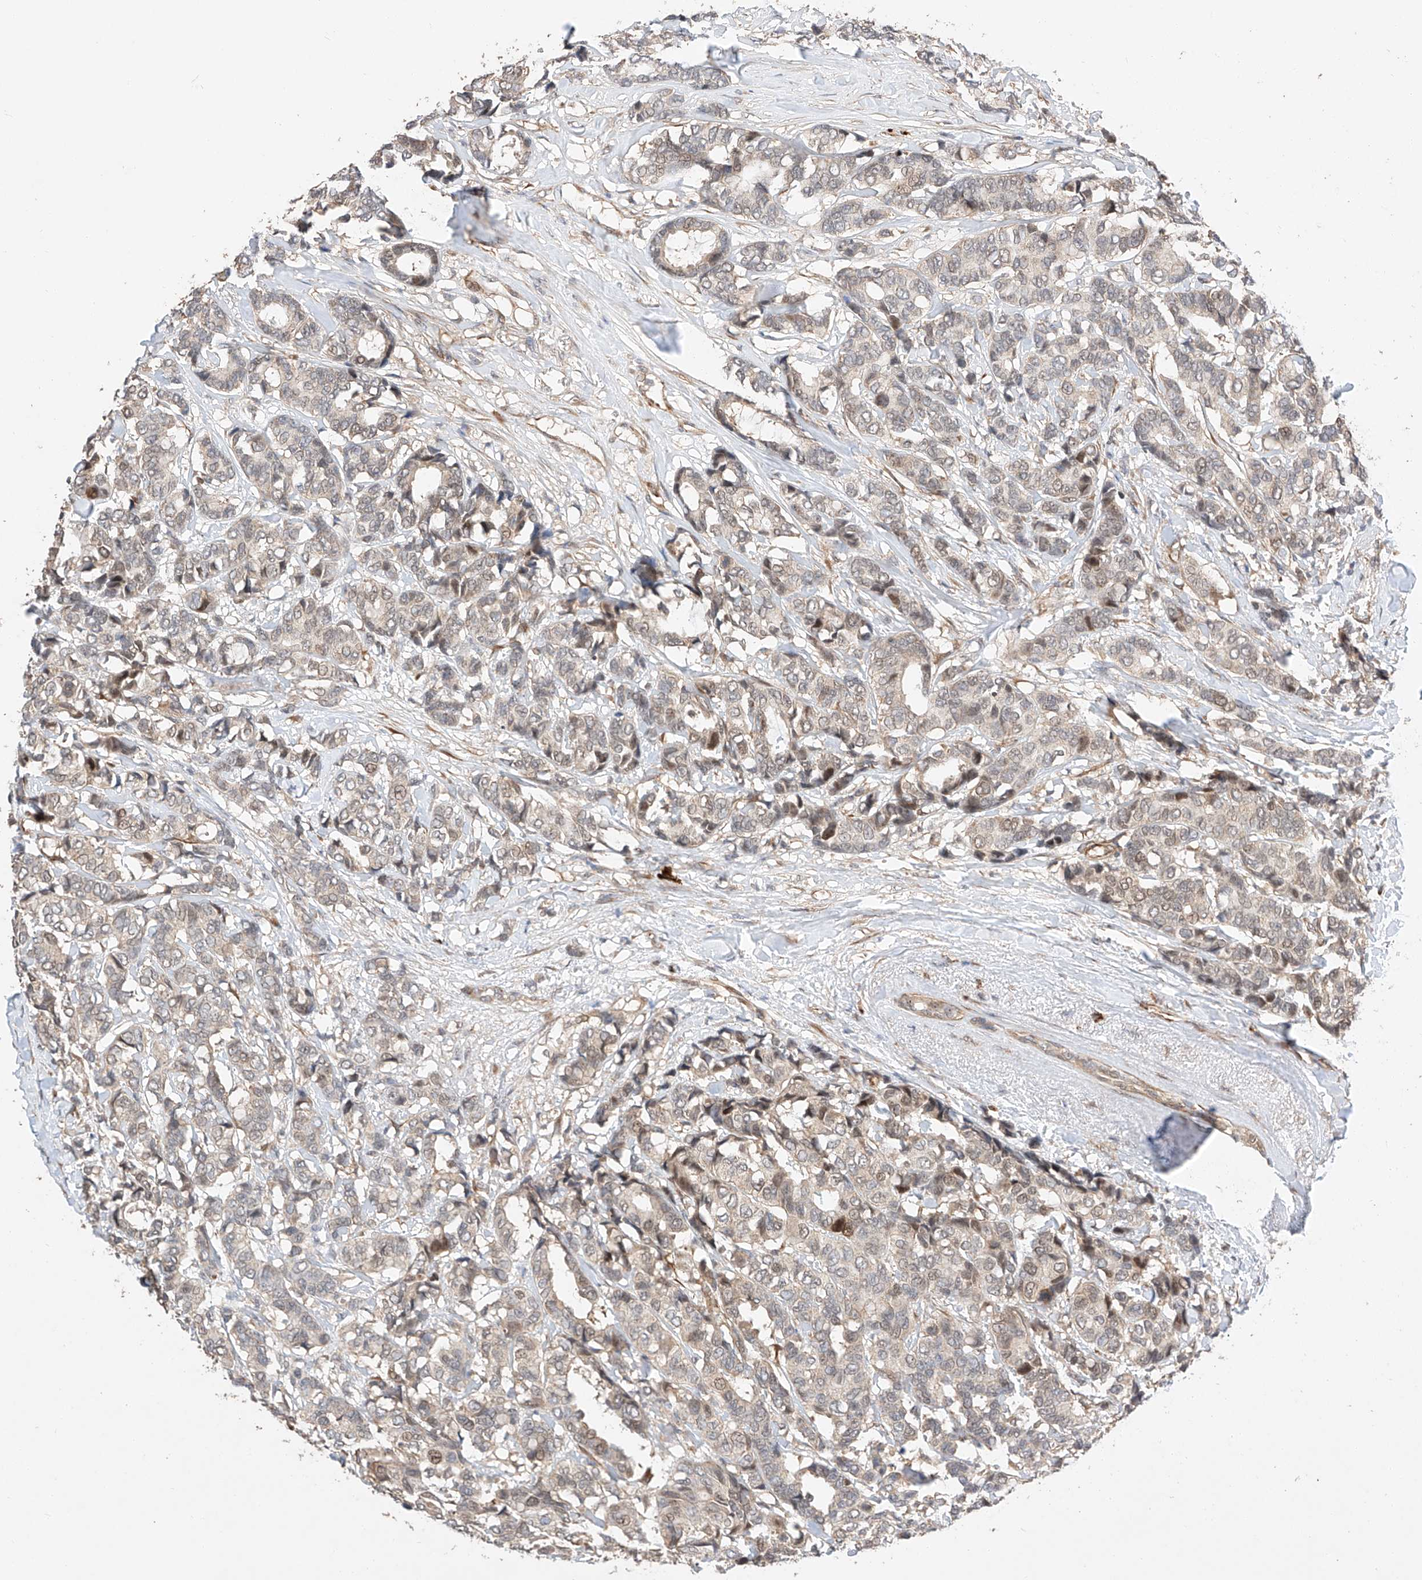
{"staining": {"intensity": "weak", "quantity": ">75%", "location": "cytoplasmic/membranous,nuclear"}, "tissue": "breast cancer", "cell_type": "Tumor cells", "image_type": "cancer", "snomed": [{"axis": "morphology", "description": "Duct carcinoma"}, {"axis": "topography", "description": "Breast"}], "caption": "Immunohistochemistry (IHC) staining of breast cancer (intraductal carcinoma), which shows low levels of weak cytoplasmic/membranous and nuclear staining in about >75% of tumor cells indicating weak cytoplasmic/membranous and nuclear protein staining. The staining was performed using DAB (brown) for protein detection and nuclei were counterstained in hematoxylin (blue).", "gene": "RAB23", "patient": {"sex": "female", "age": 87}}